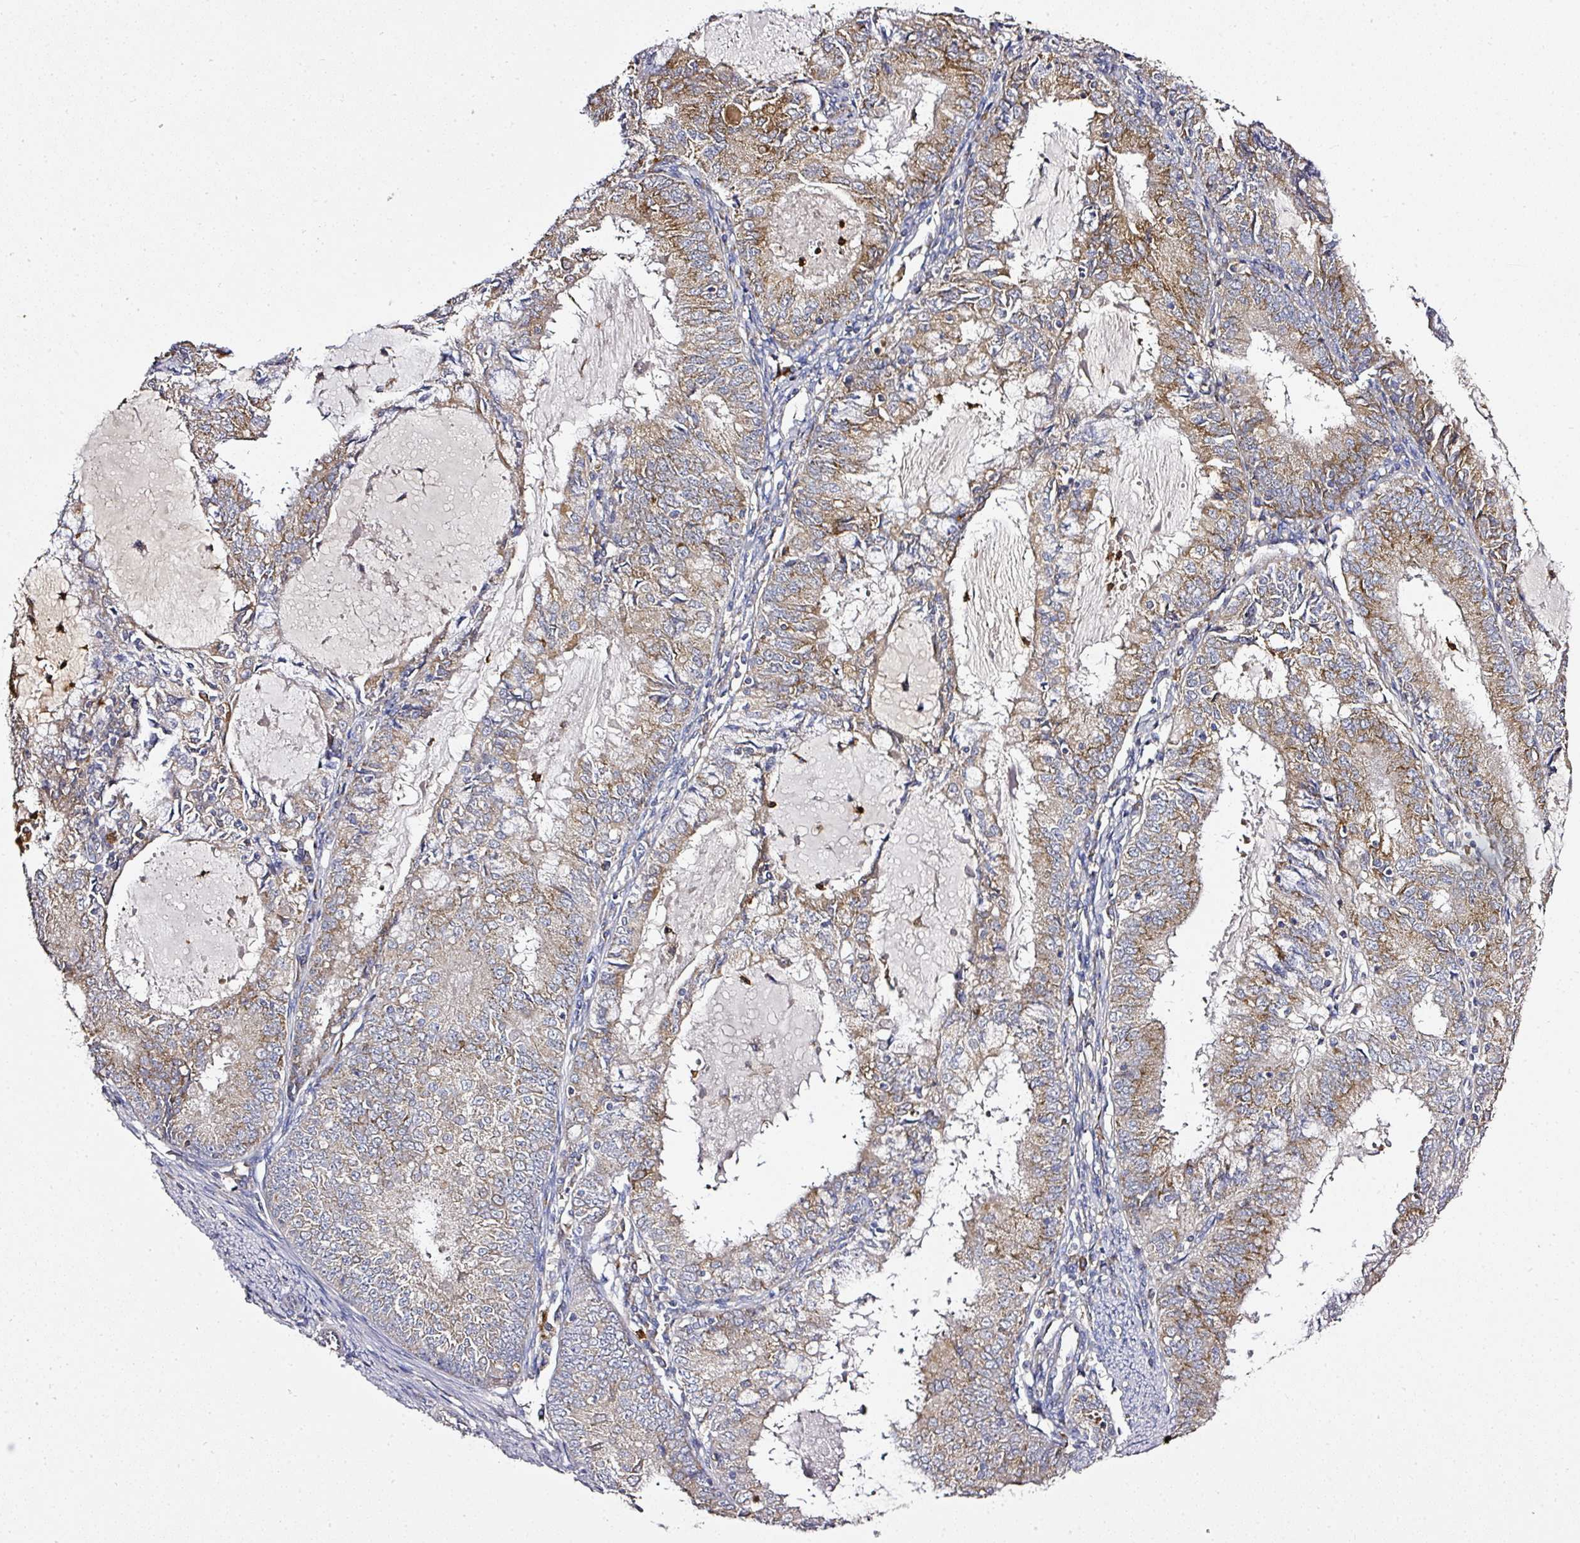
{"staining": {"intensity": "moderate", "quantity": ">75%", "location": "cytoplasmic/membranous"}, "tissue": "endometrial cancer", "cell_type": "Tumor cells", "image_type": "cancer", "snomed": [{"axis": "morphology", "description": "Adenocarcinoma, NOS"}, {"axis": "topography", "description": "Endometrium"}], "caption": "Immunohistochemistry of human endometrial adenocarcinoma reveals medium levels of moderate cytoplasmic/membranous expression in approximately >75% of tumor cells.", "gene": "CAB39L", "patient": {"sex": "female", "age": 57}}